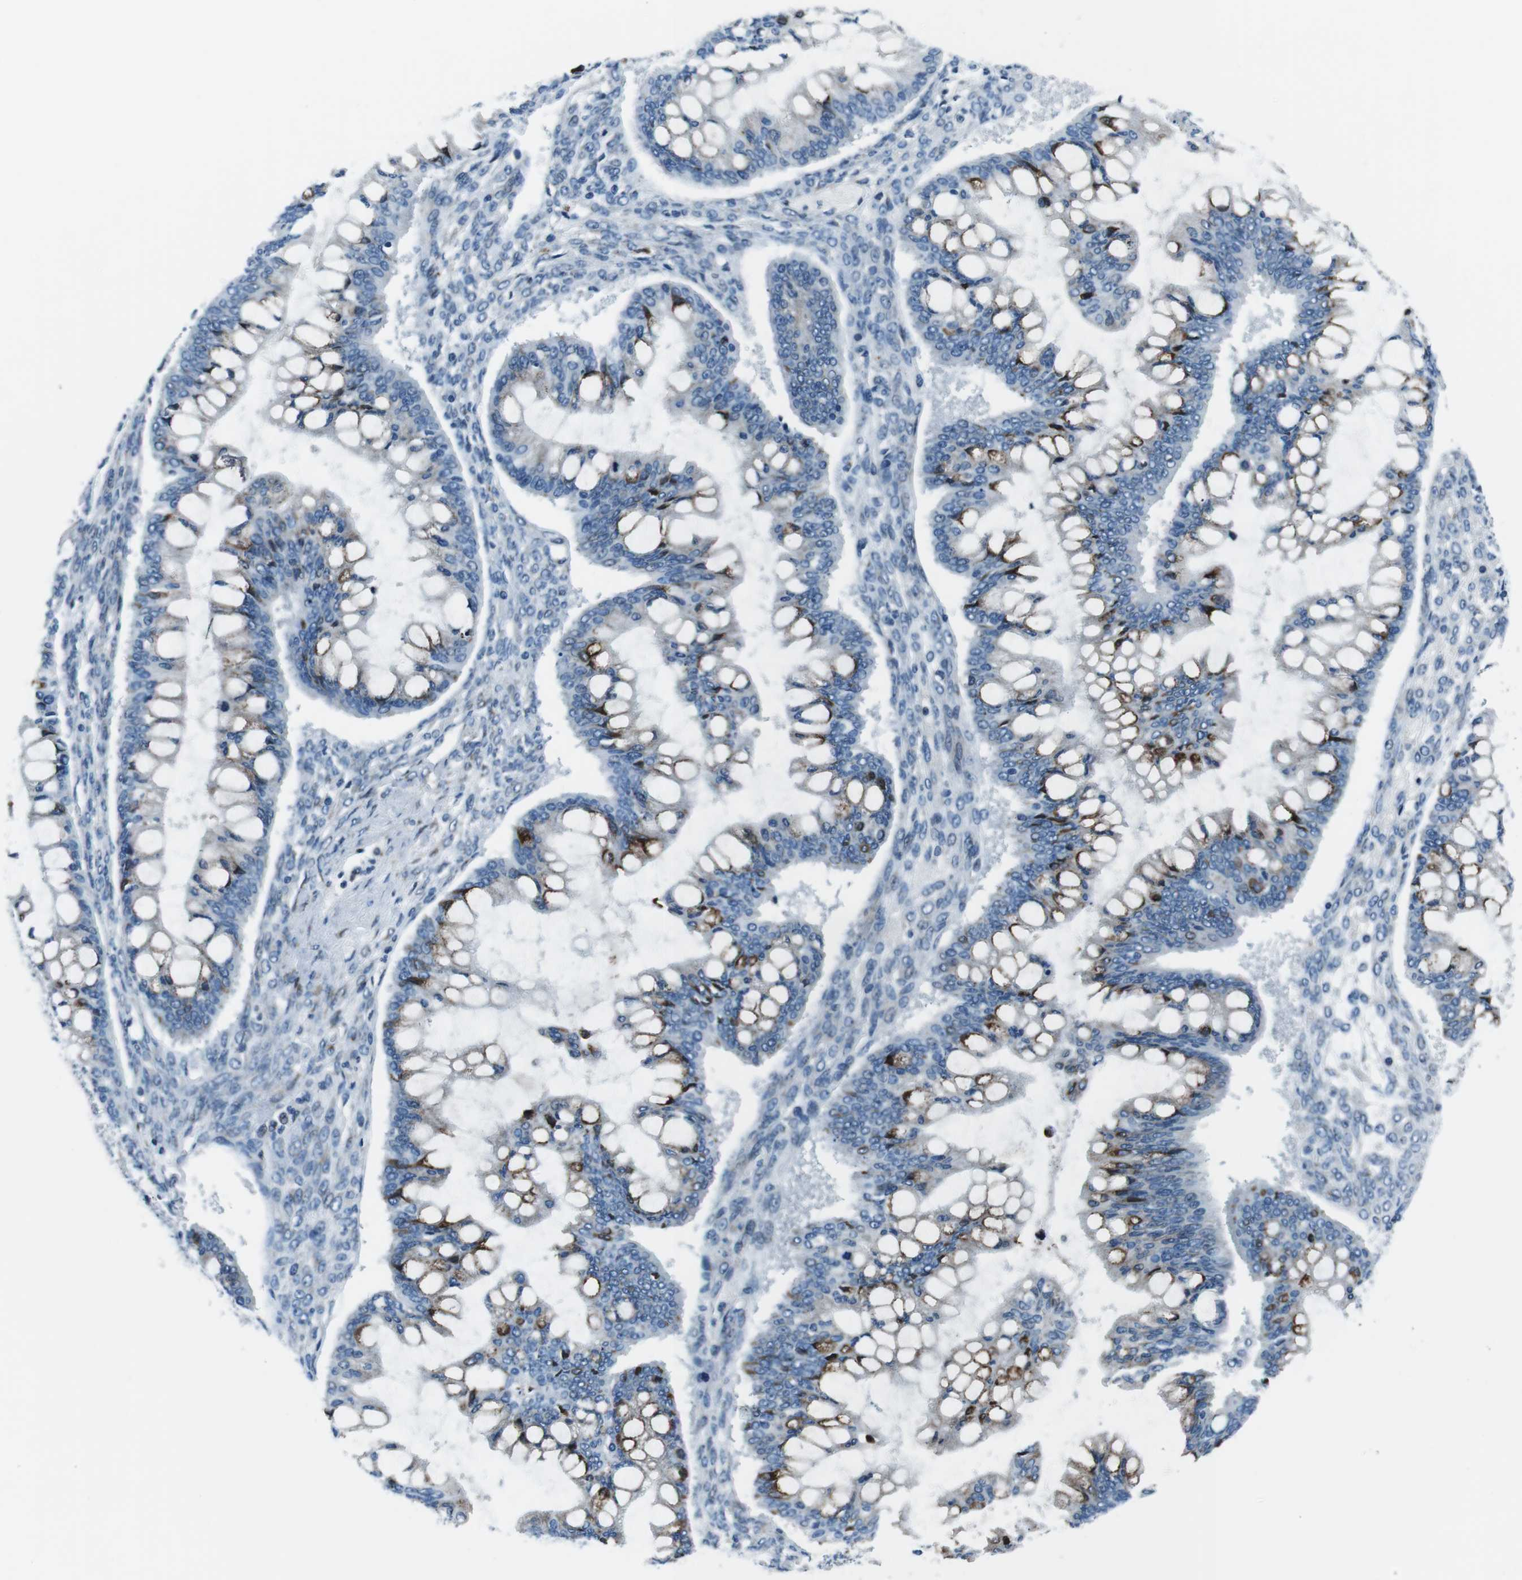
{"staining": {"intensity": "strong", "quantity": "<25%", "location": "cytoplasmic/membranous"}, "tissue": "ovarian cancer", "cell_type": "Tumor cells", "image_type": "cancer", "snomed": [{"axis": "morphology", "description": "Cystadenocarcinoma, mucinous, NOS"}, {"axis": "topography", "description": "Ovary"}], "caption": "Protein staining of ovarian cancer (mucinous cystadenocarcinoma) tissue reveals strong cytoplasmic/membranous expression in about <25% of tumor cells.", "gene": "NUCB2", "patient": {"sex": "female", "age": 73}}